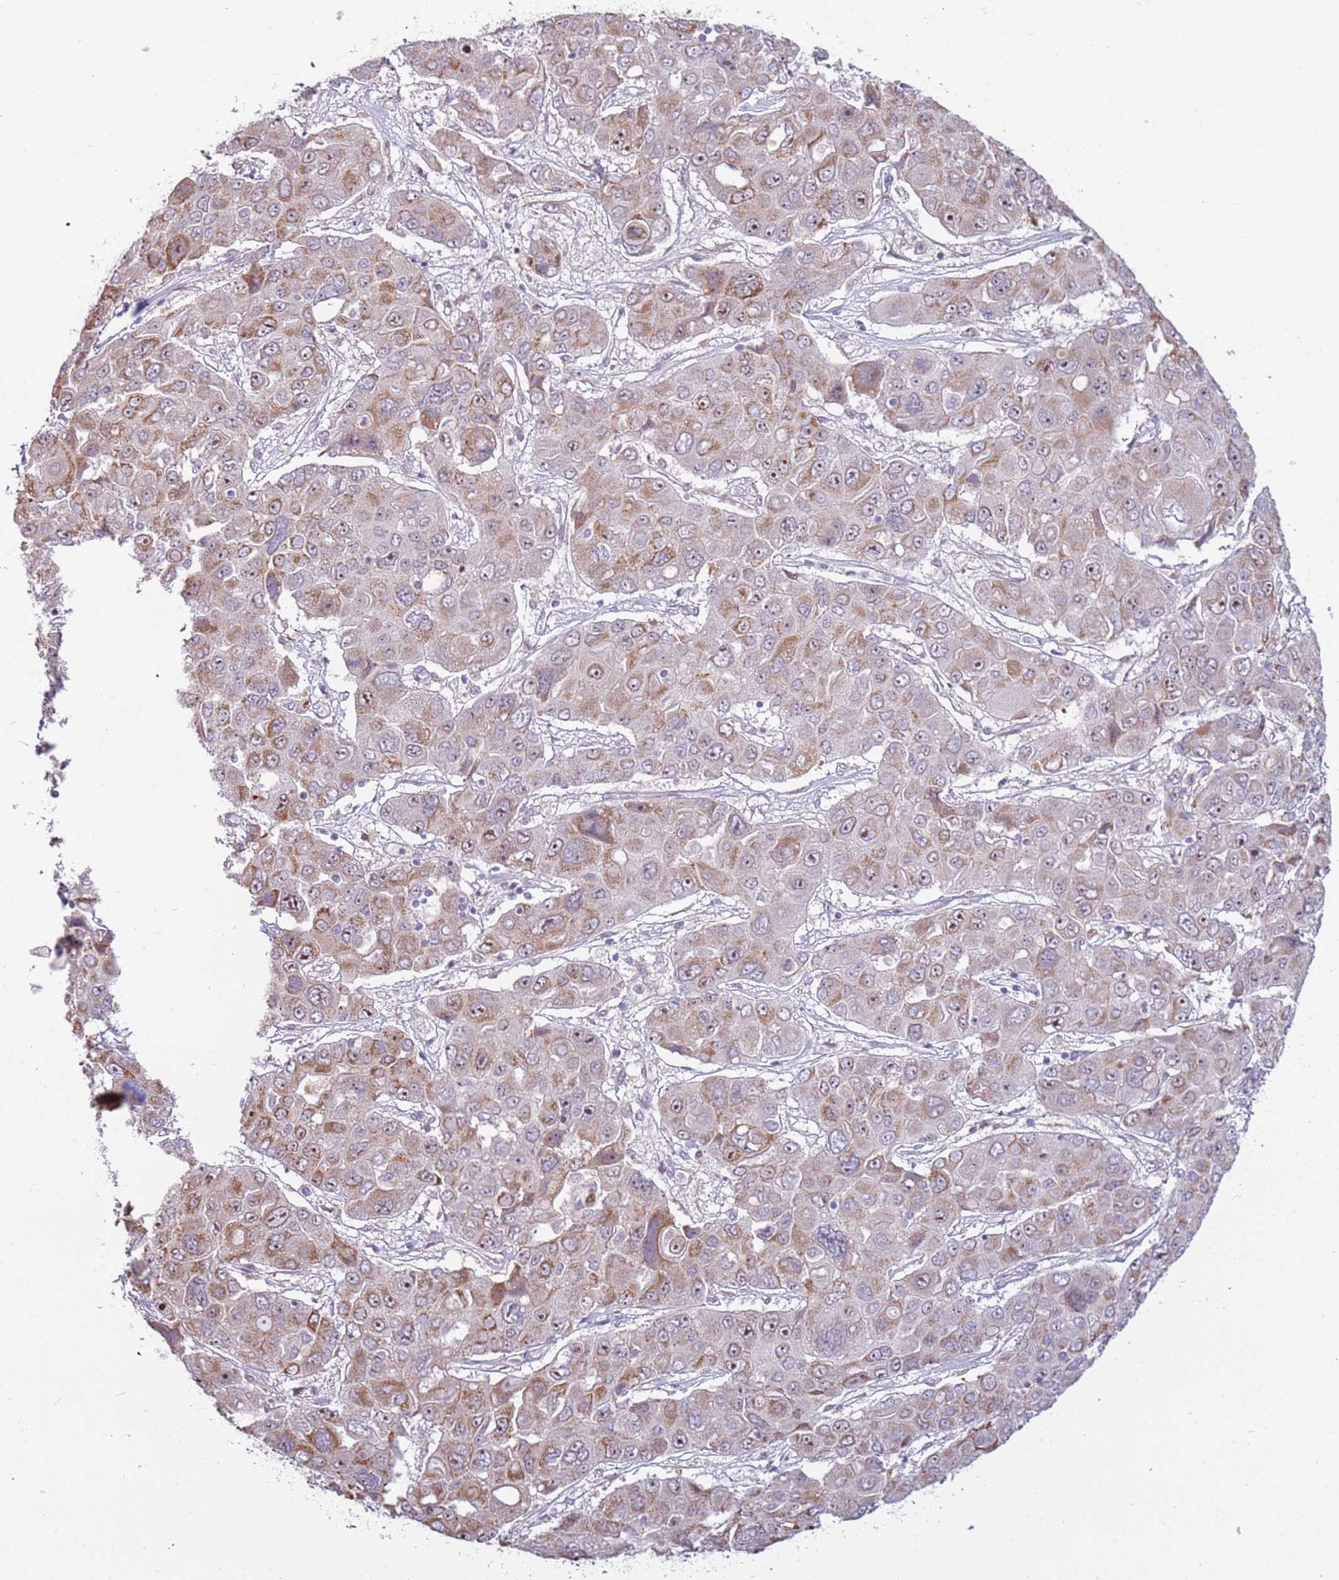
{"staining": {"intensity": "moderate", "quantity": "25%-75%", "location": "cytoplasmic/membranous,nuclear"}, "tissue": "liver cancer", "cell_type": "Tumor cells", "image_type": "cancer", "snomed": [{"axis": "morphology", "description": "Cholangiocarcinoma"}, {"axis": "topography", "description": "Liver"}], "caption": "Immunohistochemical staining of cholangiocarcinoma (liver) shows moderate cytoplasmic/membranous and nuclear protein staining in approximately 25%-75% of tumor cells.", "gene": "UCMA", "patient": {"sex": "male", "age": 67}}